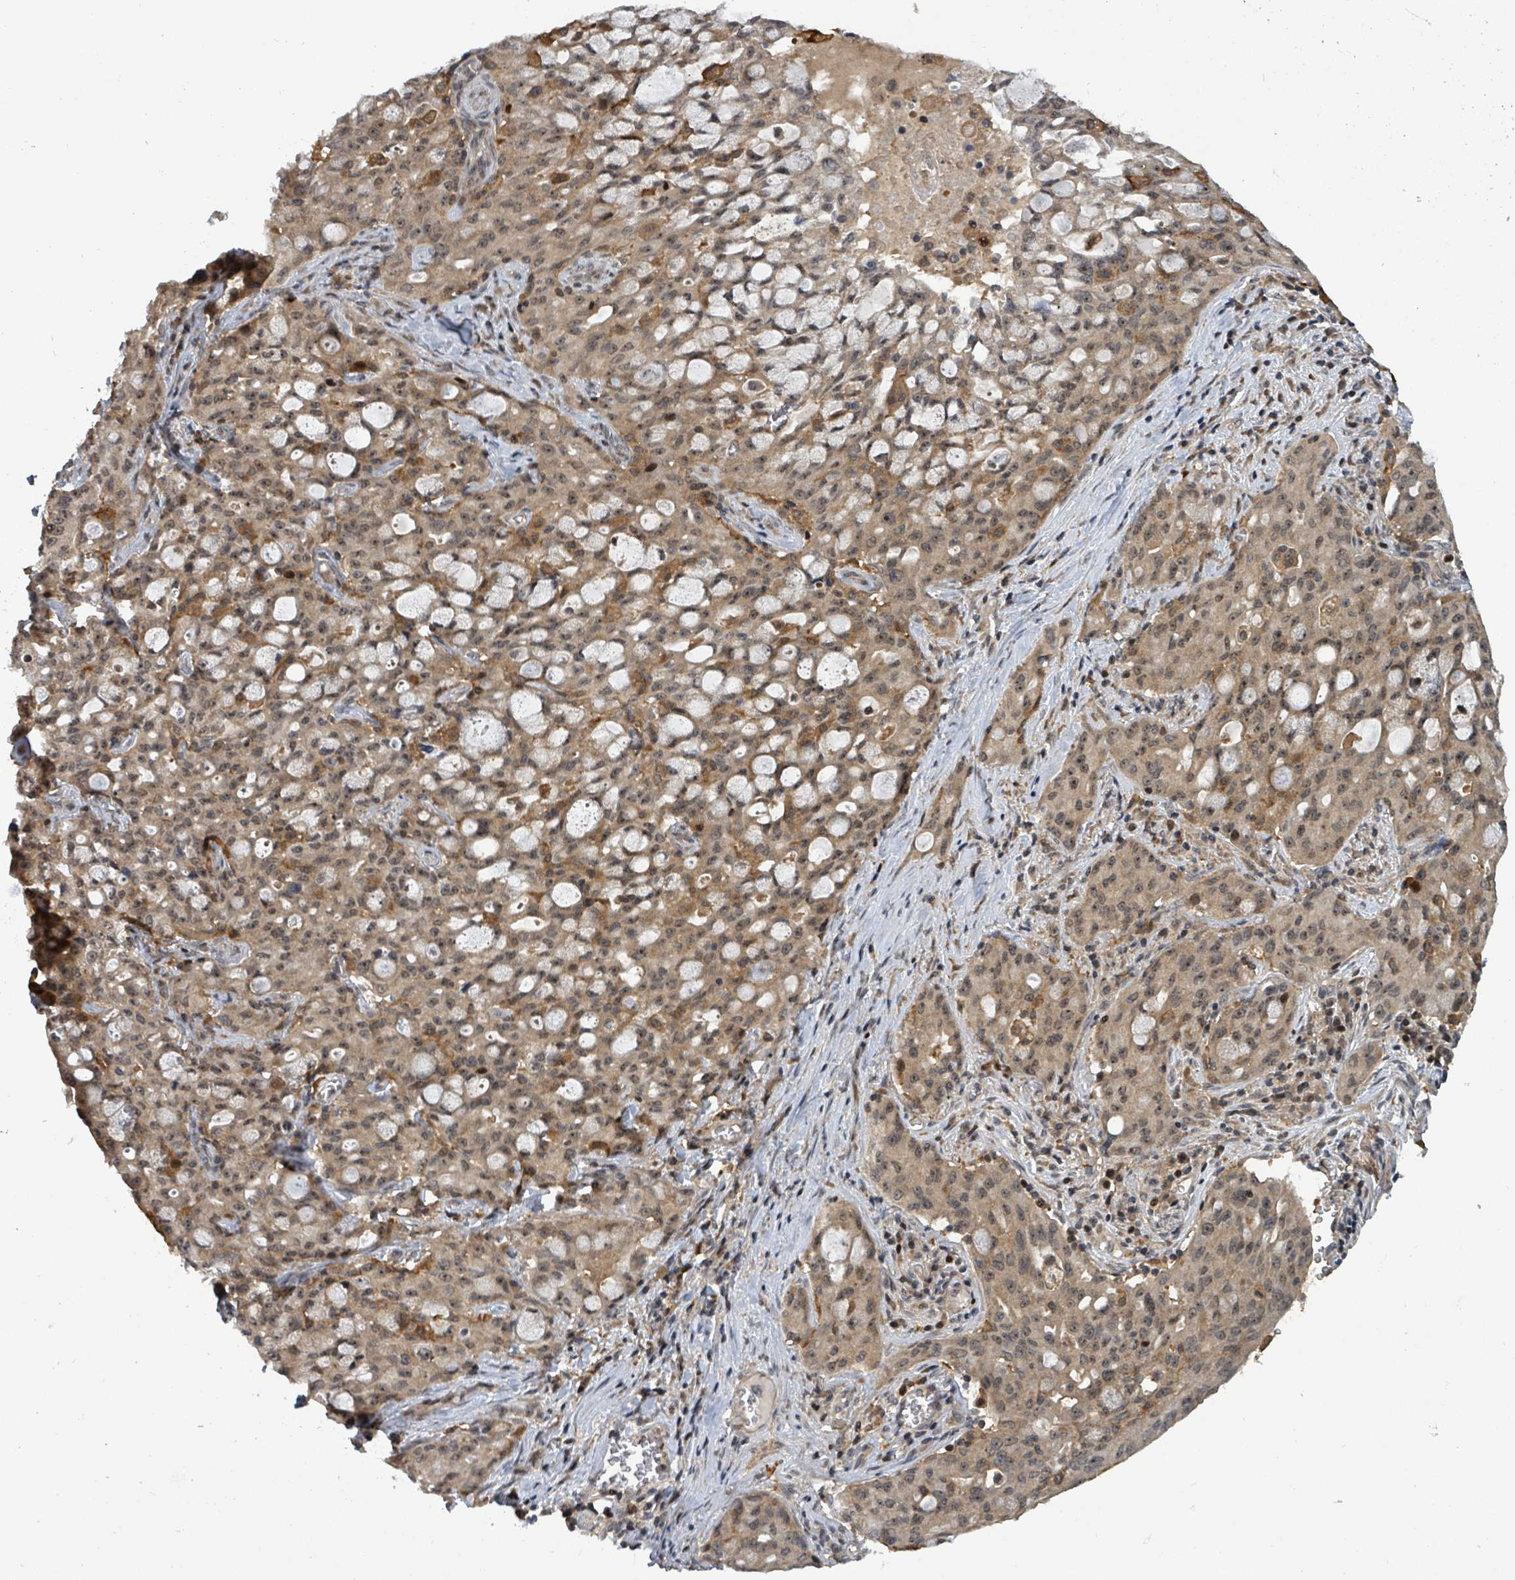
{"staining": {"intensity": "weak", "quantity": ">75%", "location": "cytoplasmic/membranous,nuclear"}, "tissue": "lung cancer", "cell_type": "Tumor cells", "image_type": "cancer", "snomed": [{"axis": "morphology", "description": "Adenocarcinoma, NOS"}, {"axis": "topography", "description": "Lung"}], "caption": "A brown stain highlights weak cytoplasmic/membranous and nuclear expression of a protein in adenocarcinoma (lung) tumor cells. The protein of interest is shown in brown color, while the nuclei are stained blue.", "gene": "FBXO6", "patient": {"sex": "female", "age": 44}}